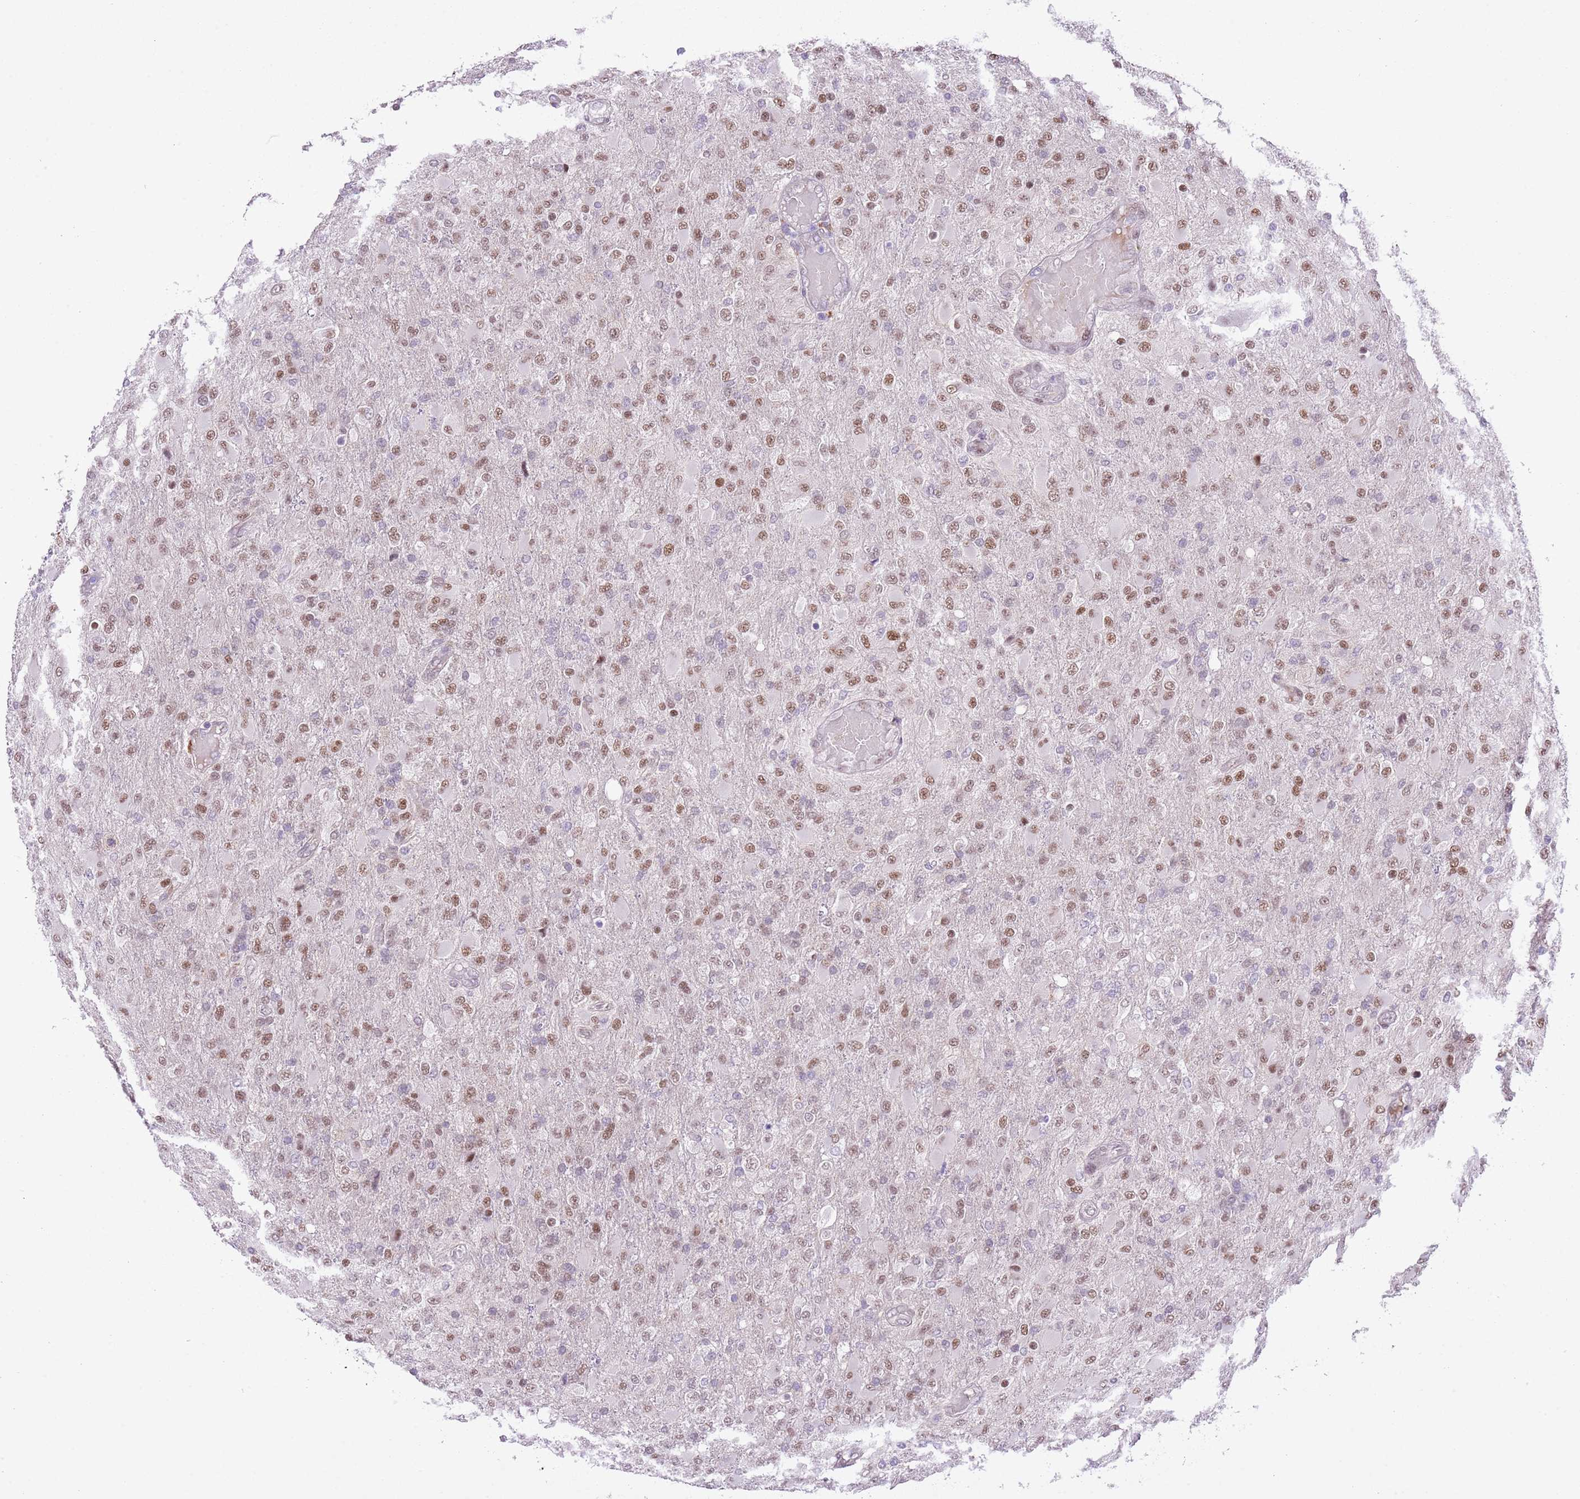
{"staining": {"intensity": "strong", "quantity": "25%-75%", "location": "nuclear"}, "tissue": "glioma", "cell_type": "Tumor cells", "image_type": "cancer", "snomed": [{"axis": "morphology", "description": "Glioma, malignant, Low grade"}, {"axis": "topography", "description": "Brain"}], "caption": "Human low-grade glioma (malignant) stained for a protein (brown) displays strong nuclear positive positivity in about 25%-75% of tumor cells.", "gene": "NACC2", "patient": {"sex": "male", "age": 65}}